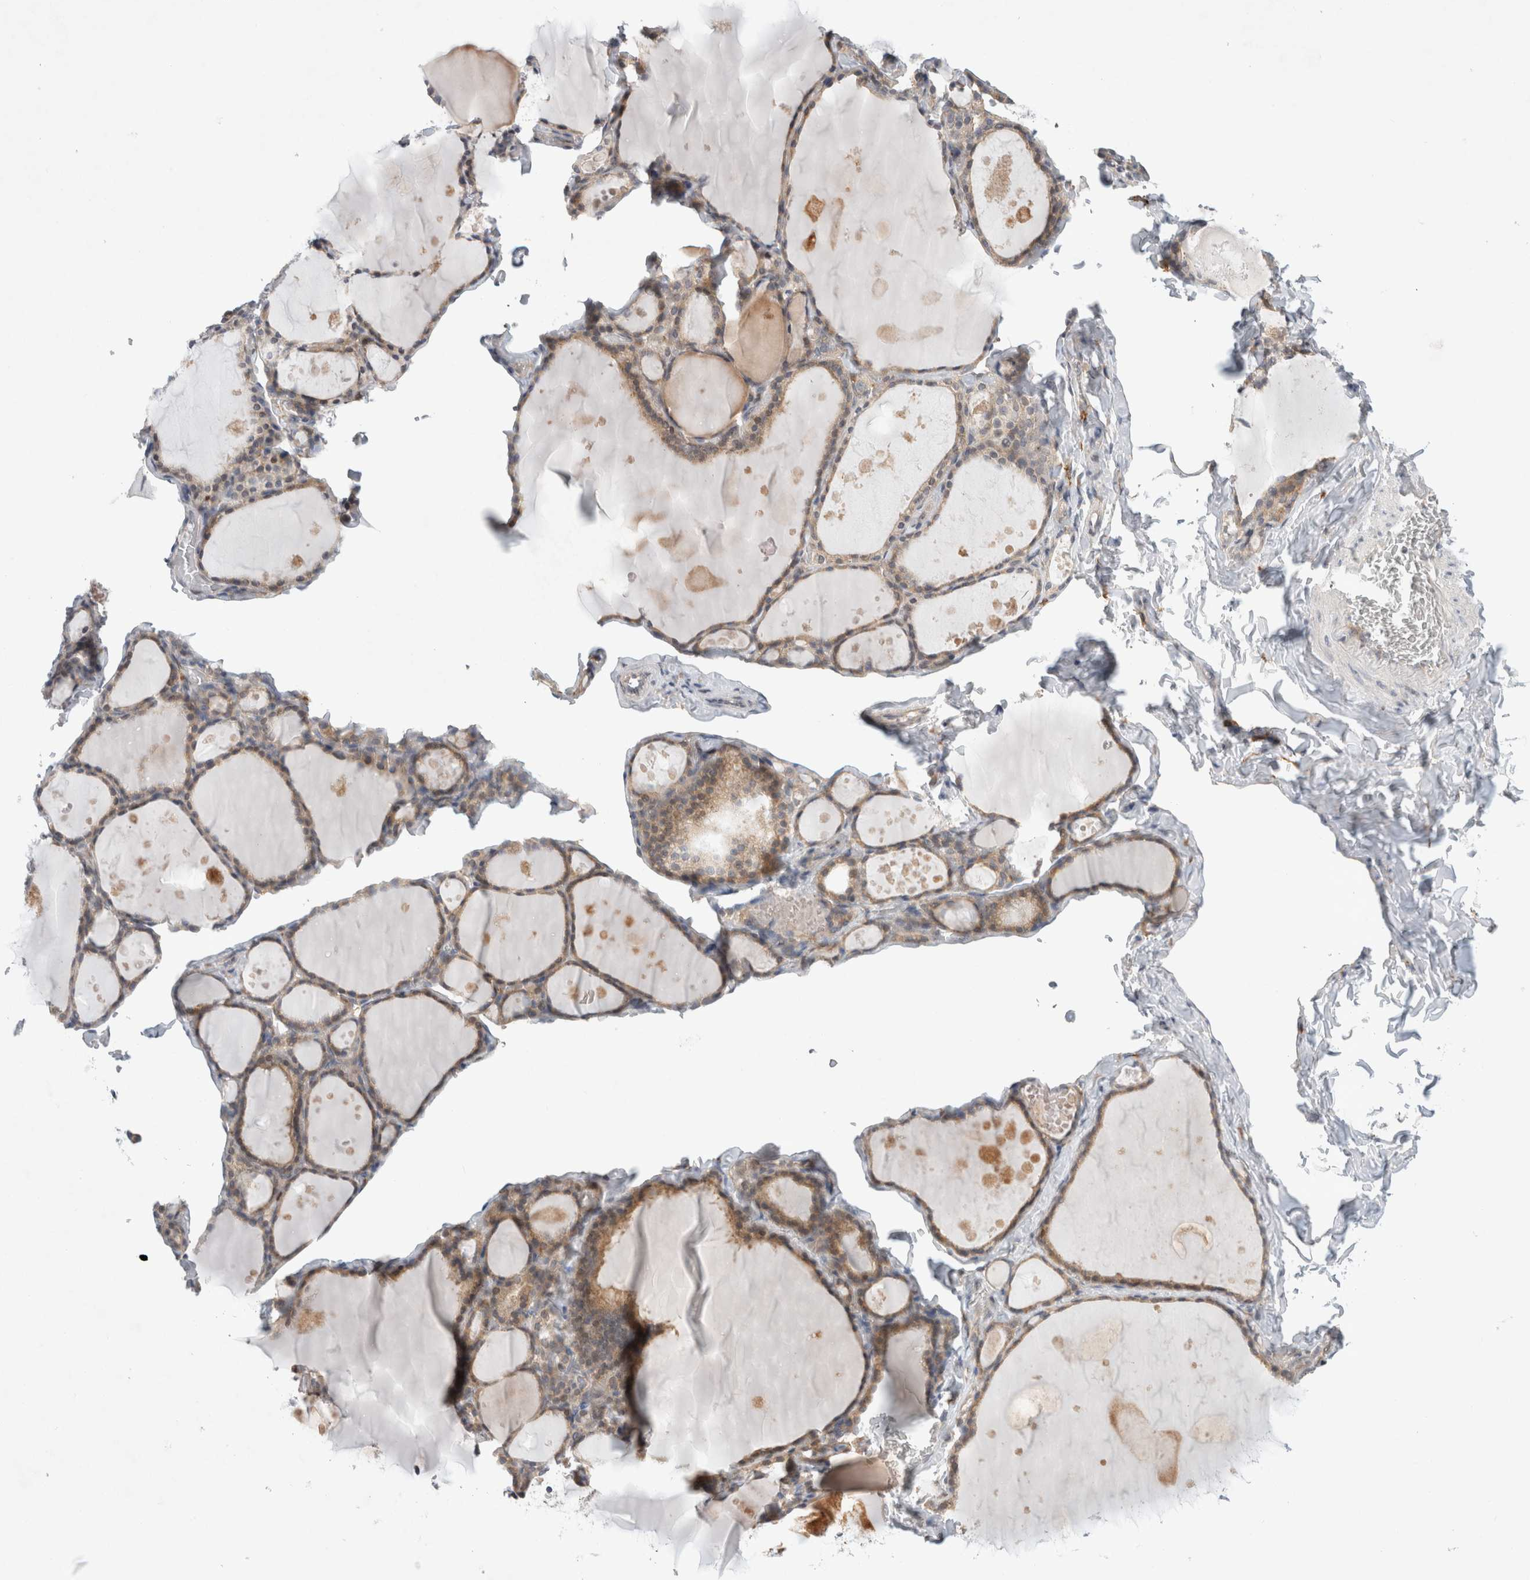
{"staining": {"intensity": "weak", "quantity": ">75%", "location": "cytoplasmic/membranous"}, "tissue": "thyroid gland", "cell_type": "Glandular cells", "image_type": "normal", "snomed": [{"axis": "morphology", "description": "Normal tissue, NOS"}, {"axis": "topography", "description": "Thyroid gland"}], "caption": "High-magnification brightfield microscopy of benign thyroid gland stained with DAB (3,3'-diaminobenzidine) (brown) and counterstained with hematoxylin (blue). glandular cells exhibit weak cytoplasmic/membranous staining is appreciated in about>75% of cells. The staining was performed using DAB (3,3'-diaminobenzidine), with brown indicating positive protein expression. Nuclei are stained blue with hematoxylin.", "gene": "CDCA7L", "patient": {"sex": "male", "age": 56}}